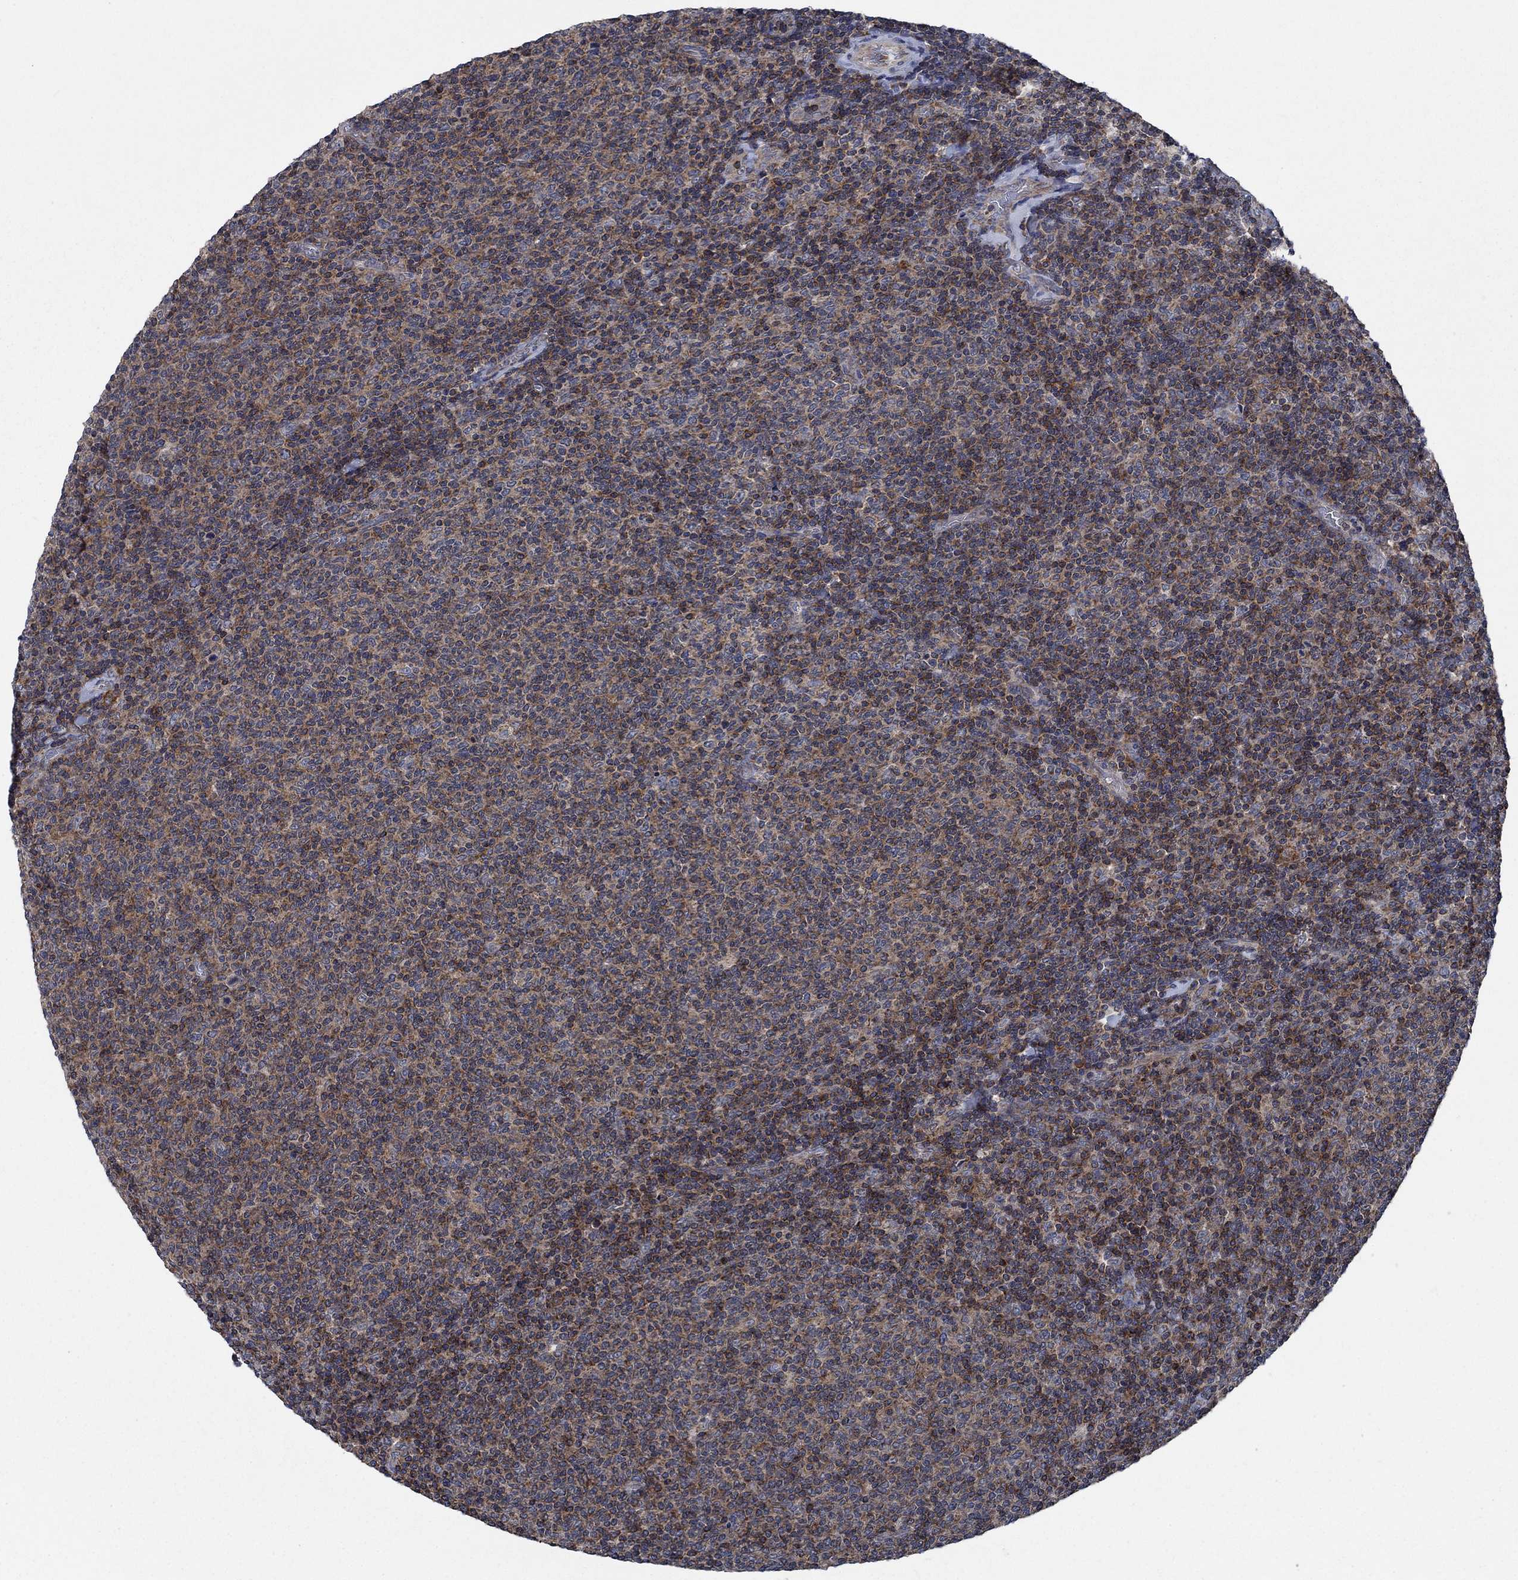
{"staining": {"intensity": "weak", "quantity": ">75%", "location": "cytoplasmic/membranous"}, "tissue": "lymphoma", "cell_type": "Tumor cells", "image_type": "cancer", "snomed": [{"axis": "morphology", "description": "Malignant lymphoma, non-Hodgkin's type, Low grade"}, {"axis": "topography", "description": "Lymph node"}], "caption": "A micrograph of lymphoma stained for a protein exhibits weak cytoplasmic/membranous brown staining in tumor cells.", "gene": "STXBP6", "patient": {"sex": "male", "age": 52}}